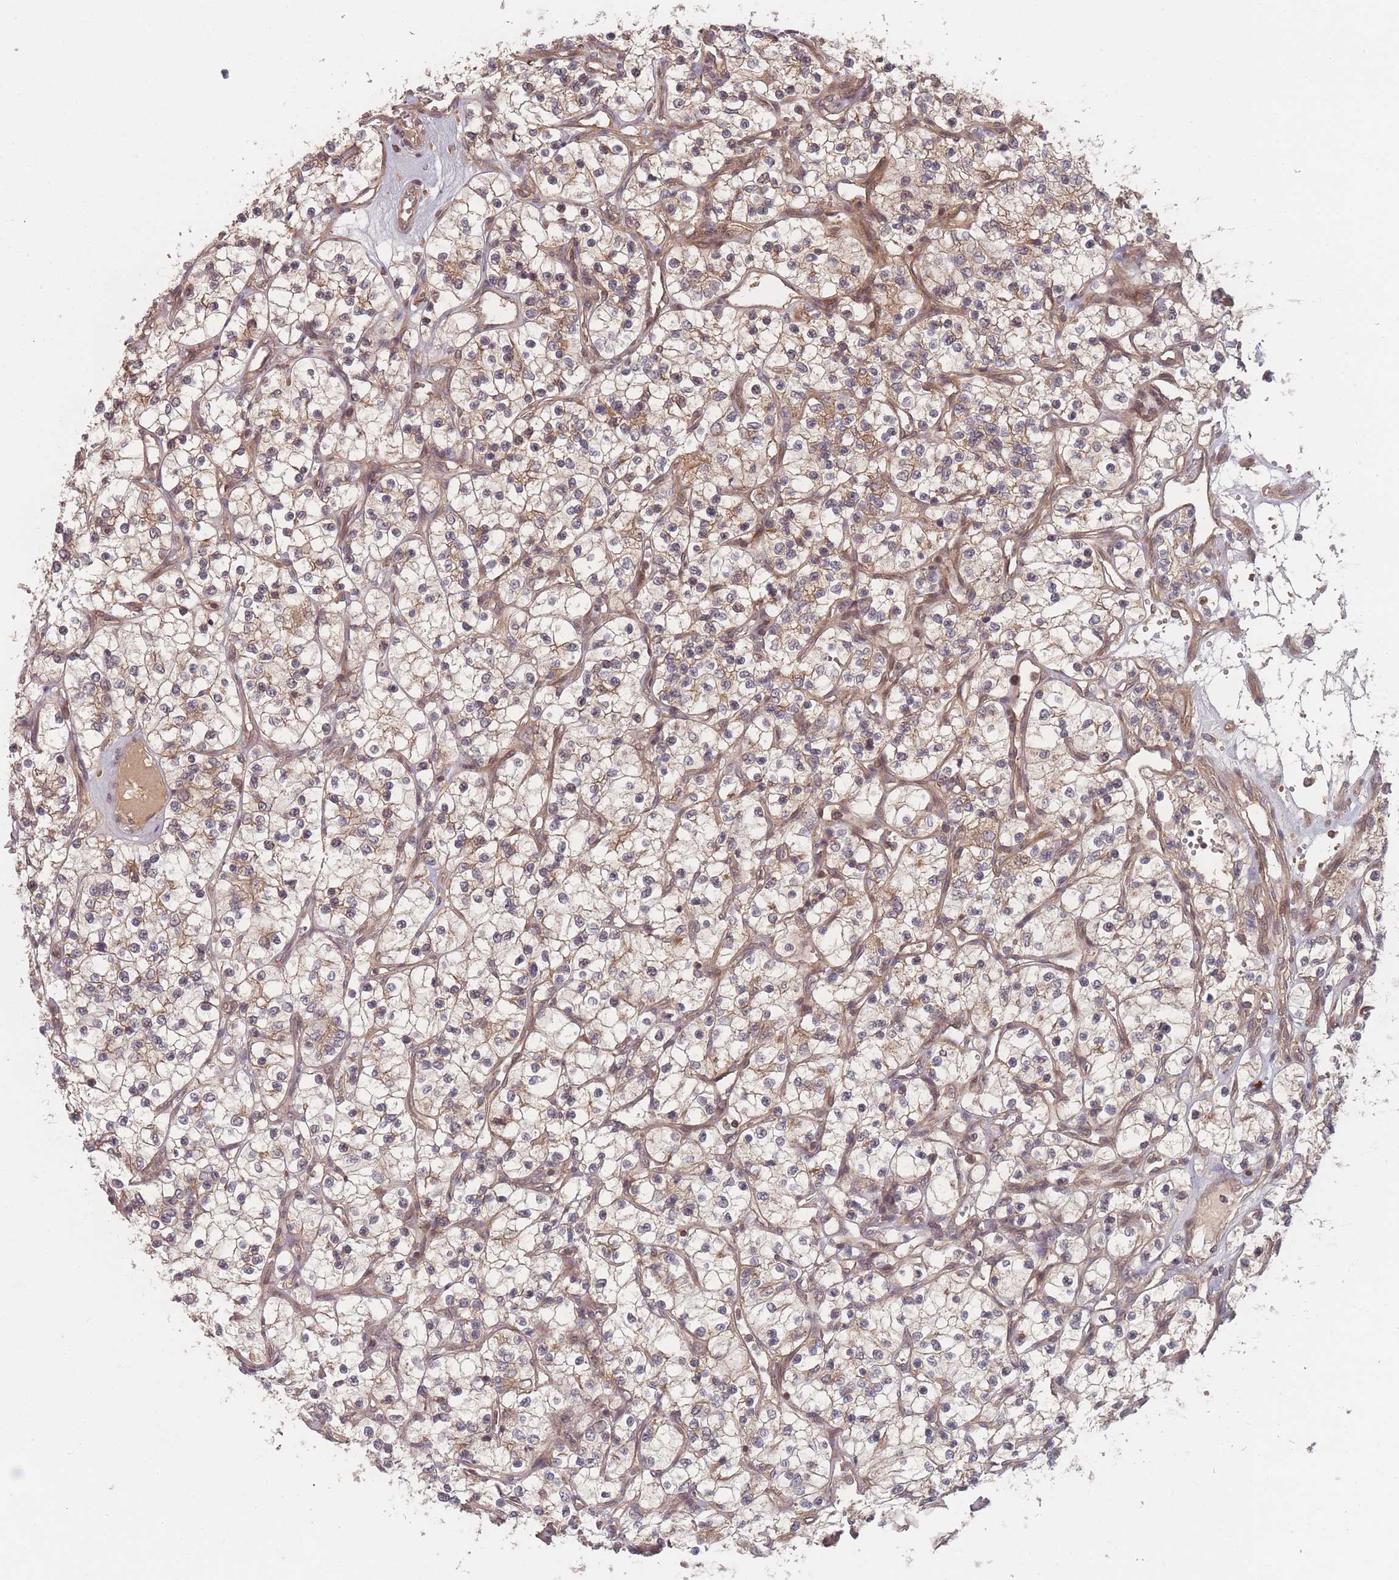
{"staining": {"intensity": "weak", "quantity": ">75%", "location": "cytoplasmic/membranous"}, "tissue": "renal cancer", "cell_type": "Tumor cells", "image_type": "cancer", "snomed": [{"axis": "morphology", "description": "Adenocarcinoma, NOS"}, {"axis": "topography", "description": "Kidney"}], "caption": "Protein expression analysis of renal adenocarcinoma shows weak cytoplasmic/membranous positivity in approximately >75% of tumor cells. Immunohistochemistry stains the protein of interest in brown and the nuclei are stained blue.", "gene": "HAGH", "patient": {"sex": "female", "age": 69}}